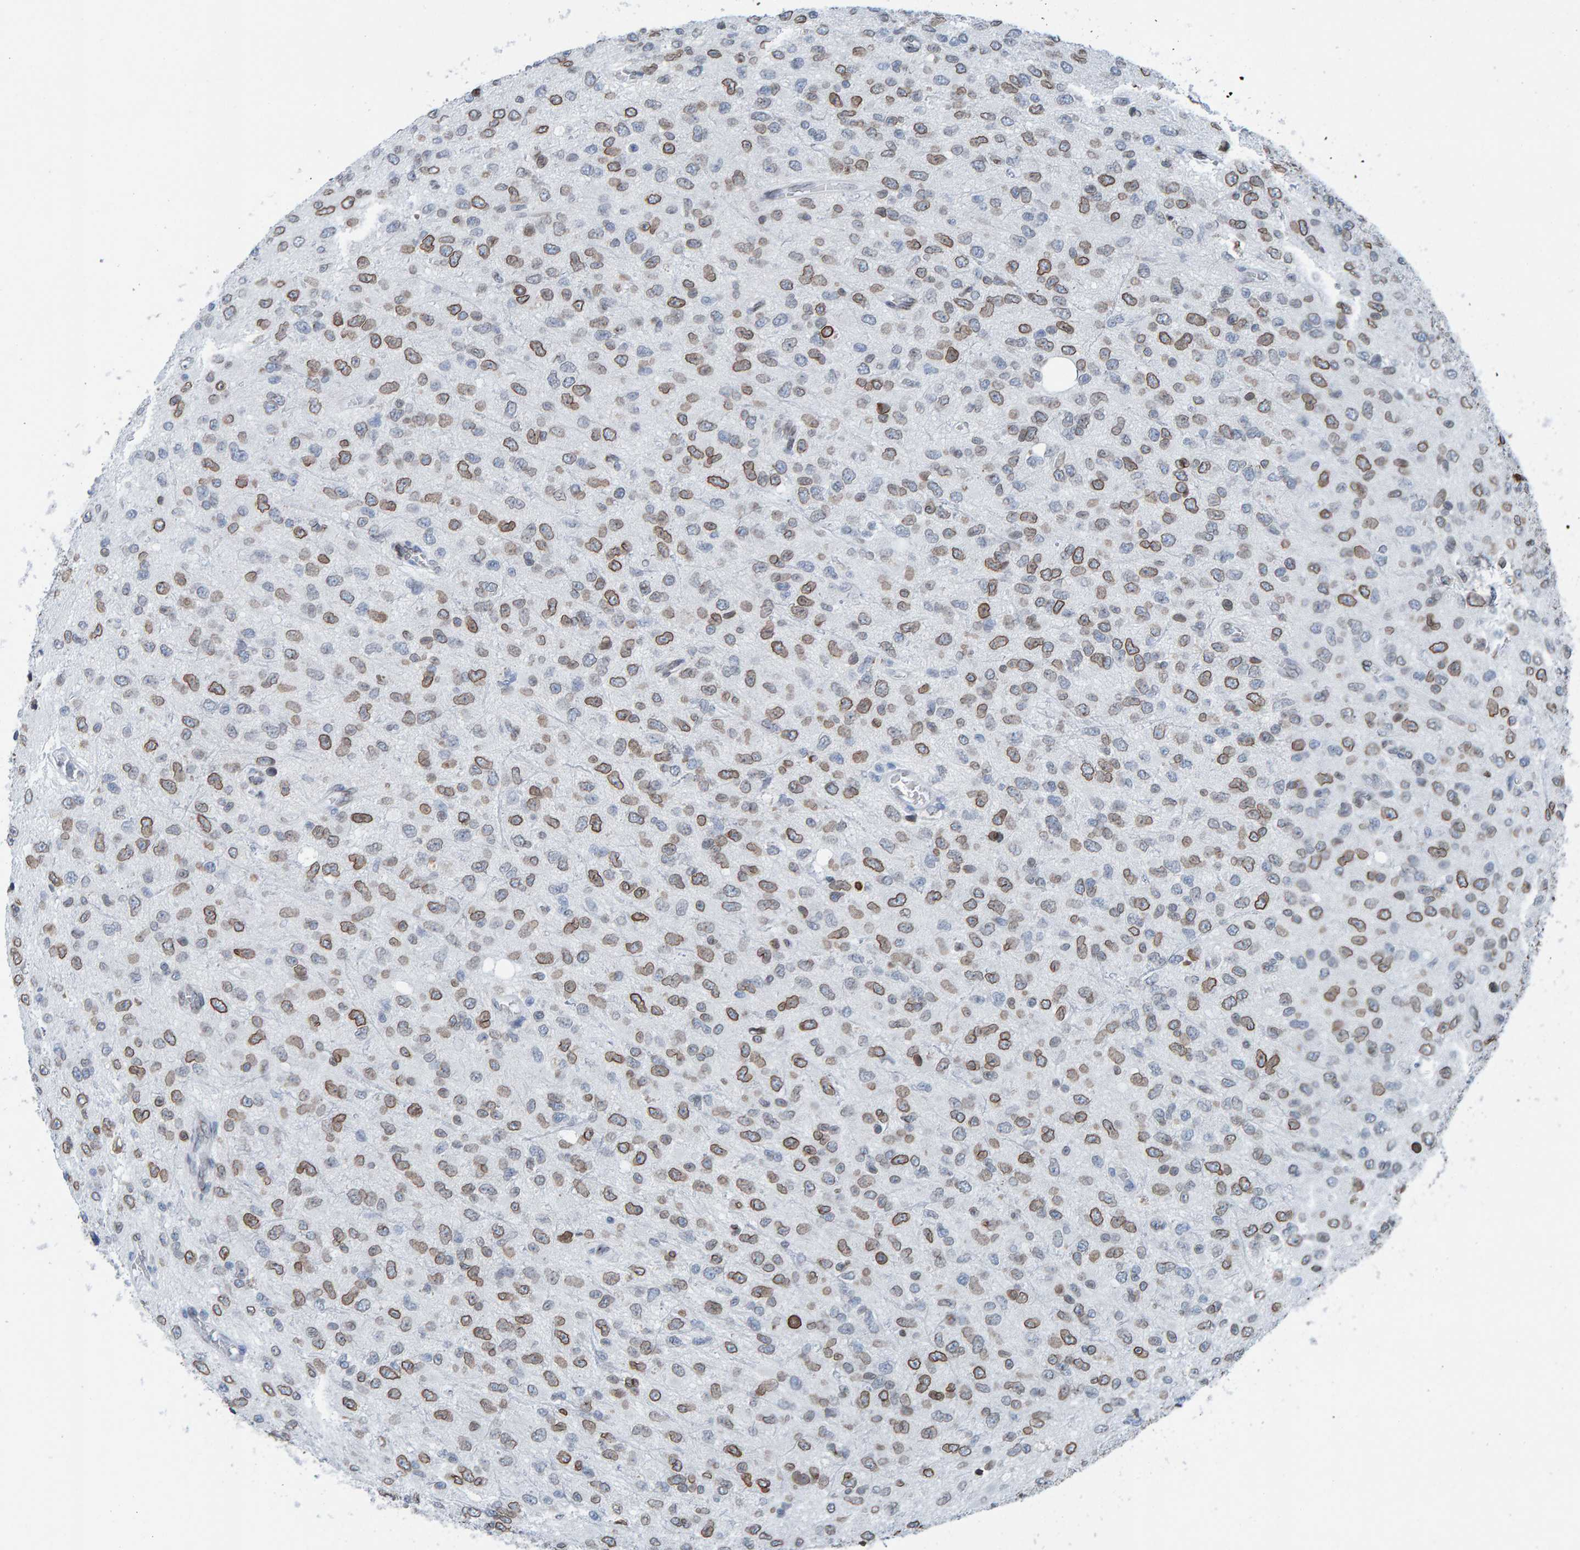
{"staining": {"intensity": "moderate", "quantity": ">75%", "location": "cytoplasmic/membranous,nuclear"}, "tissue": "glioma", "cell_type": "Tumor cells", "image_type": "cancer", "snomed": [{"axis": "morphology", "description": "Glioma, malignant, High grade"}, {"axis": "topography", "description": "pancreas cauda"}], "caption": "Moderate cytoplasmic/membranous and nuclear protein staining is appreciated in approximately >75% of tumor cells in glioma. The staining was performed using DAB (3,3'-diaminobenzidine), with brown indicating positive protein expression. Nuclei are stained blue with hematoxylin.", "gene": "LMNB2", "patient": {"sex": "male", "age": 60}}